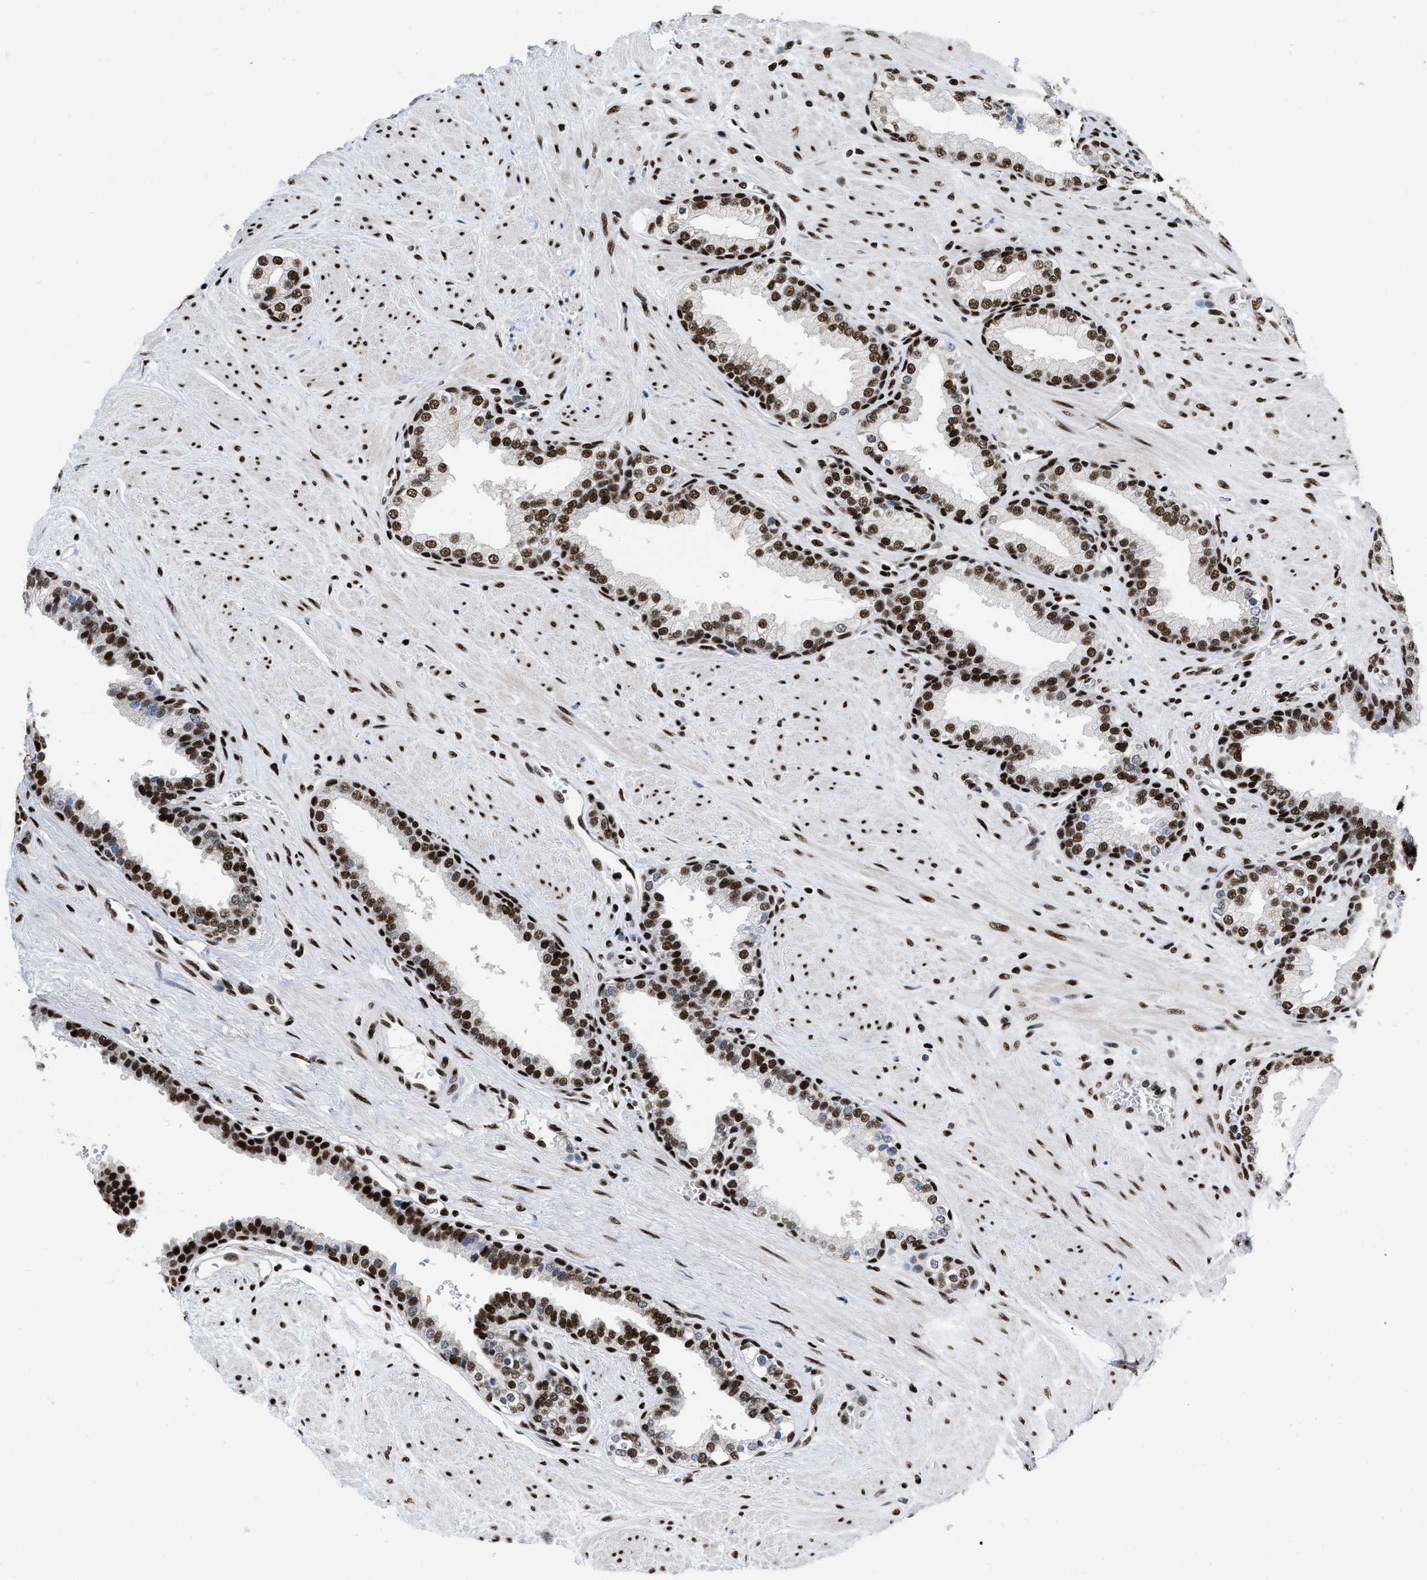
{"staining": {"intensity": "strong", "quantity": ">75%", "location": "nuclear"}, "tissue": "prostate", "cell_type": "Glandular cells", "image_type": "normal", "snomed": [{"axis": "morphology", "description": "Normal tissue, NOS"}, {"axis": "topography", "description": "Prostate"}], "caption": "An image of prostate stained for a protein demonstrates strong nuclear brown staining in glandular cells. (brown staining indicates protein expression, while blue staining denotes nuclei).", "gene": "CREB1", "patient": {"sex": "male", "age": 51}}